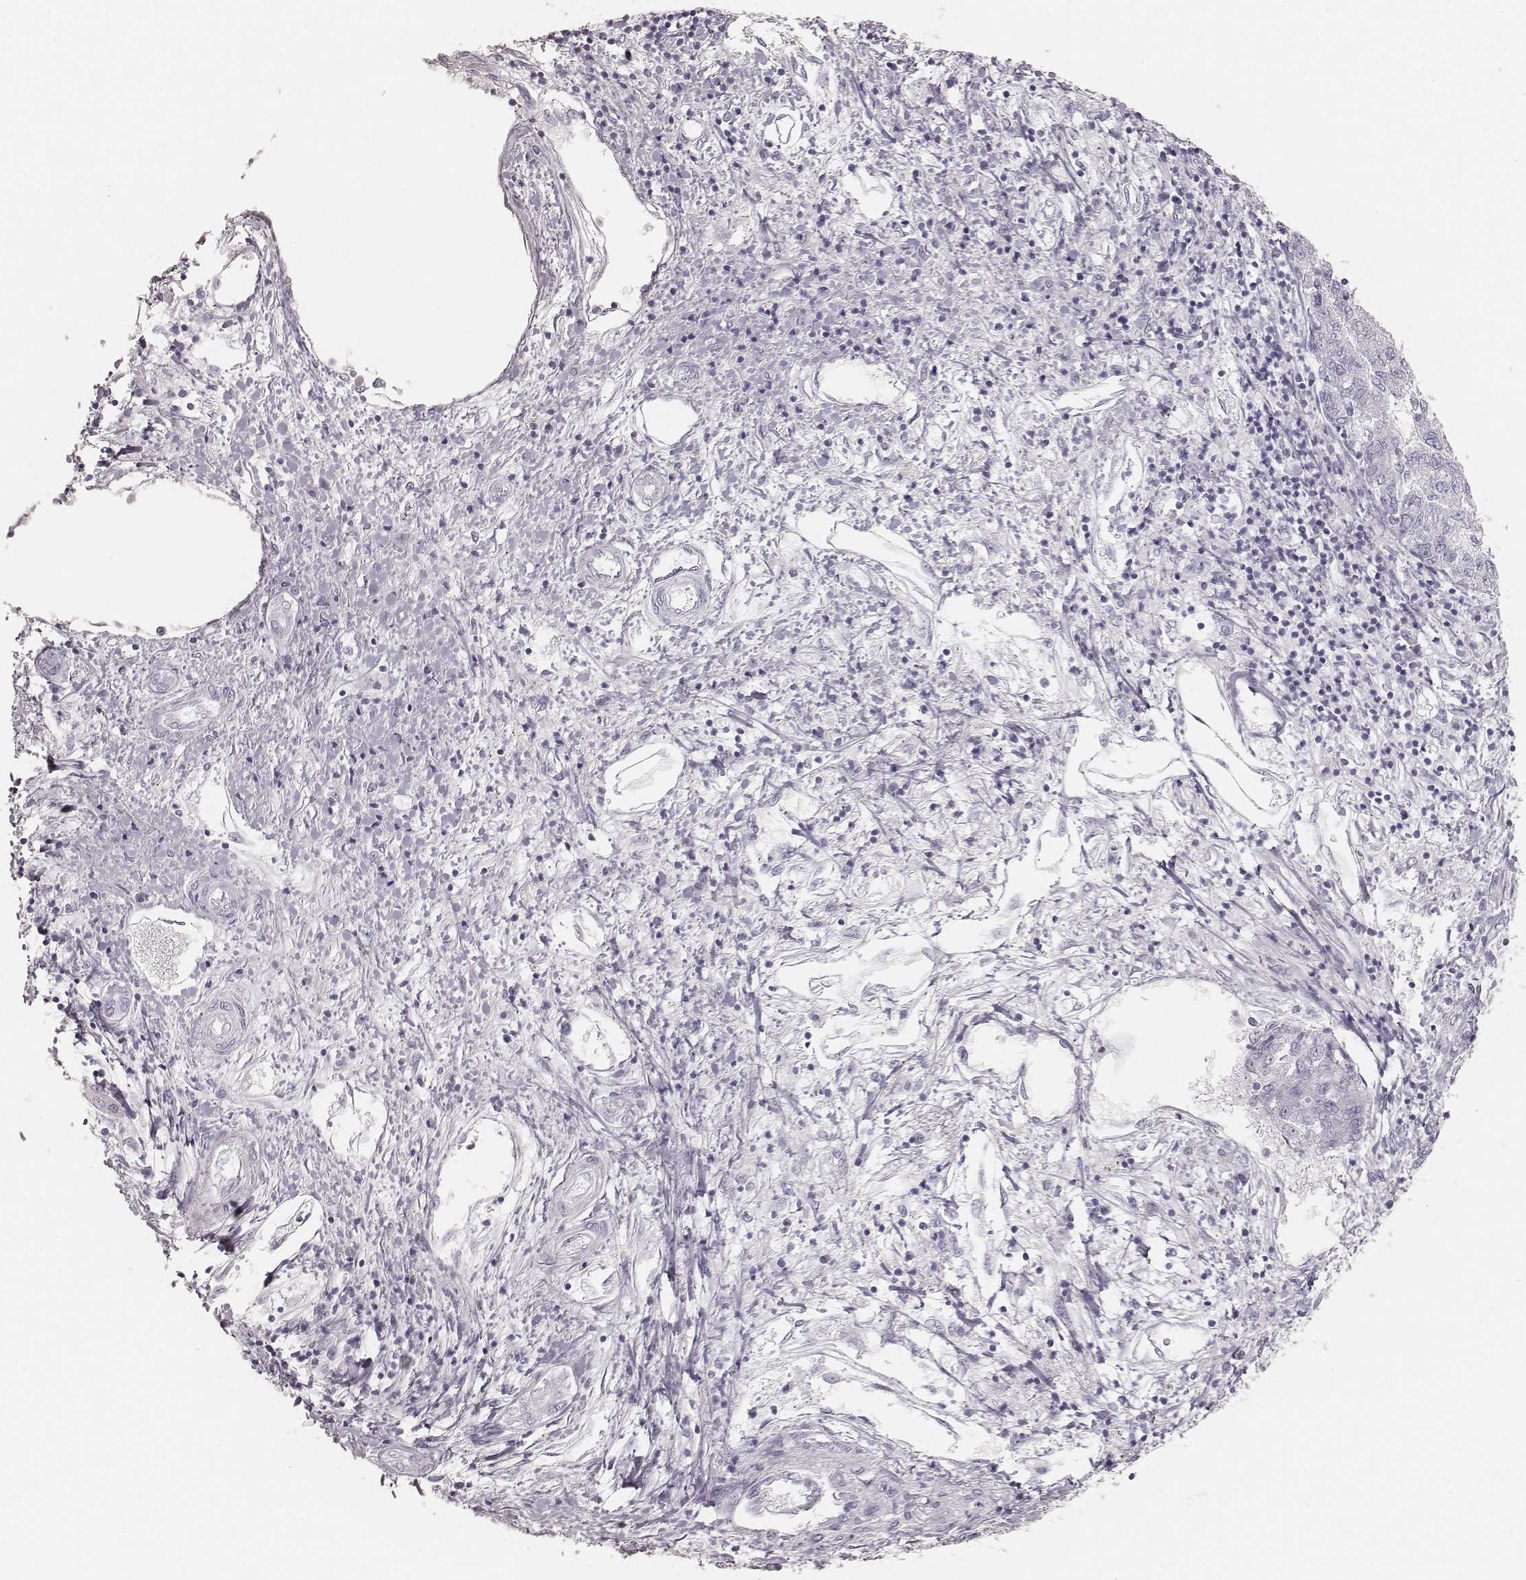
{"staining": {"intensity": "negative", "quantity": "none", "location": "none"}, "tissue": "liver cancer", "cell_type": "Tumor cells", "image_type": "cancer", "snomed": [{"axis": "morphology", "description": "Carcinoma, Hepatocellular, NOS"}, {"axis": "topography", "description": "Liver"}], "caption": "High power microscopy micrograph of an immunohistochemistry (IHC) histopathology image of hepatocellular carcinoma (liver), revealing no significant positivity in tumor cells.", "gene": "KRT34", "patient": {"sex": "male", "age": 56}}